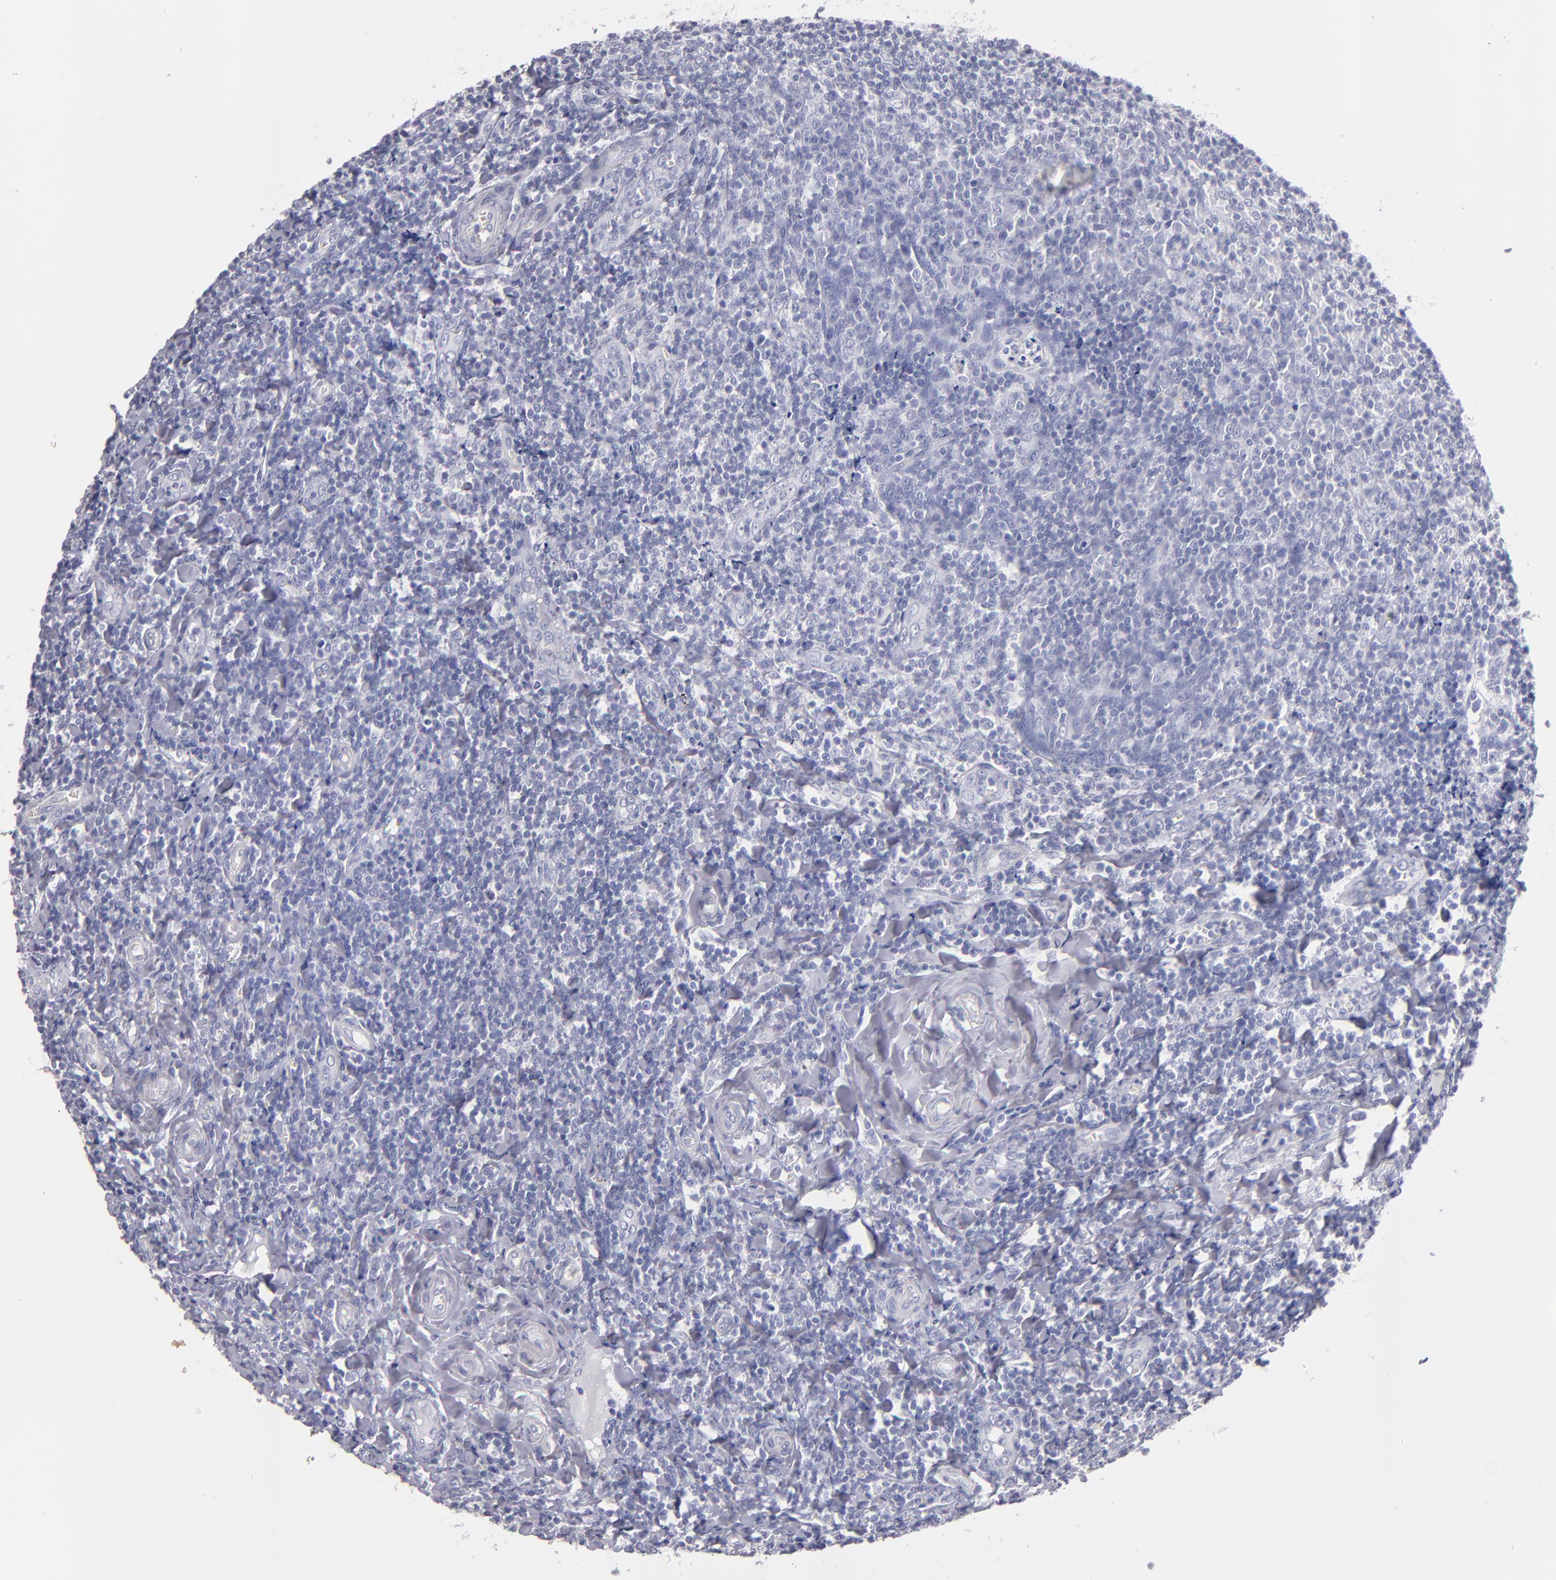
{"staining": {"intensity": "negative", "quantity": "none", "location": "none"}, "tissue": "tonsil", "cell_type": "Germinal center cells", "image_type": "normal", "snomed": [{"axis": "morphology", "description": "Normal tissue, NOS"}, {"axis": "topography", "description": "Tonsil"}], "caption": "Immunohistochemistry micrograph of benign tonsil: tonsil stained with DAB displays no significant protein staining in germinal center cells.", "gene": "MB", "patient": {"sex": "male", "age": 20}}